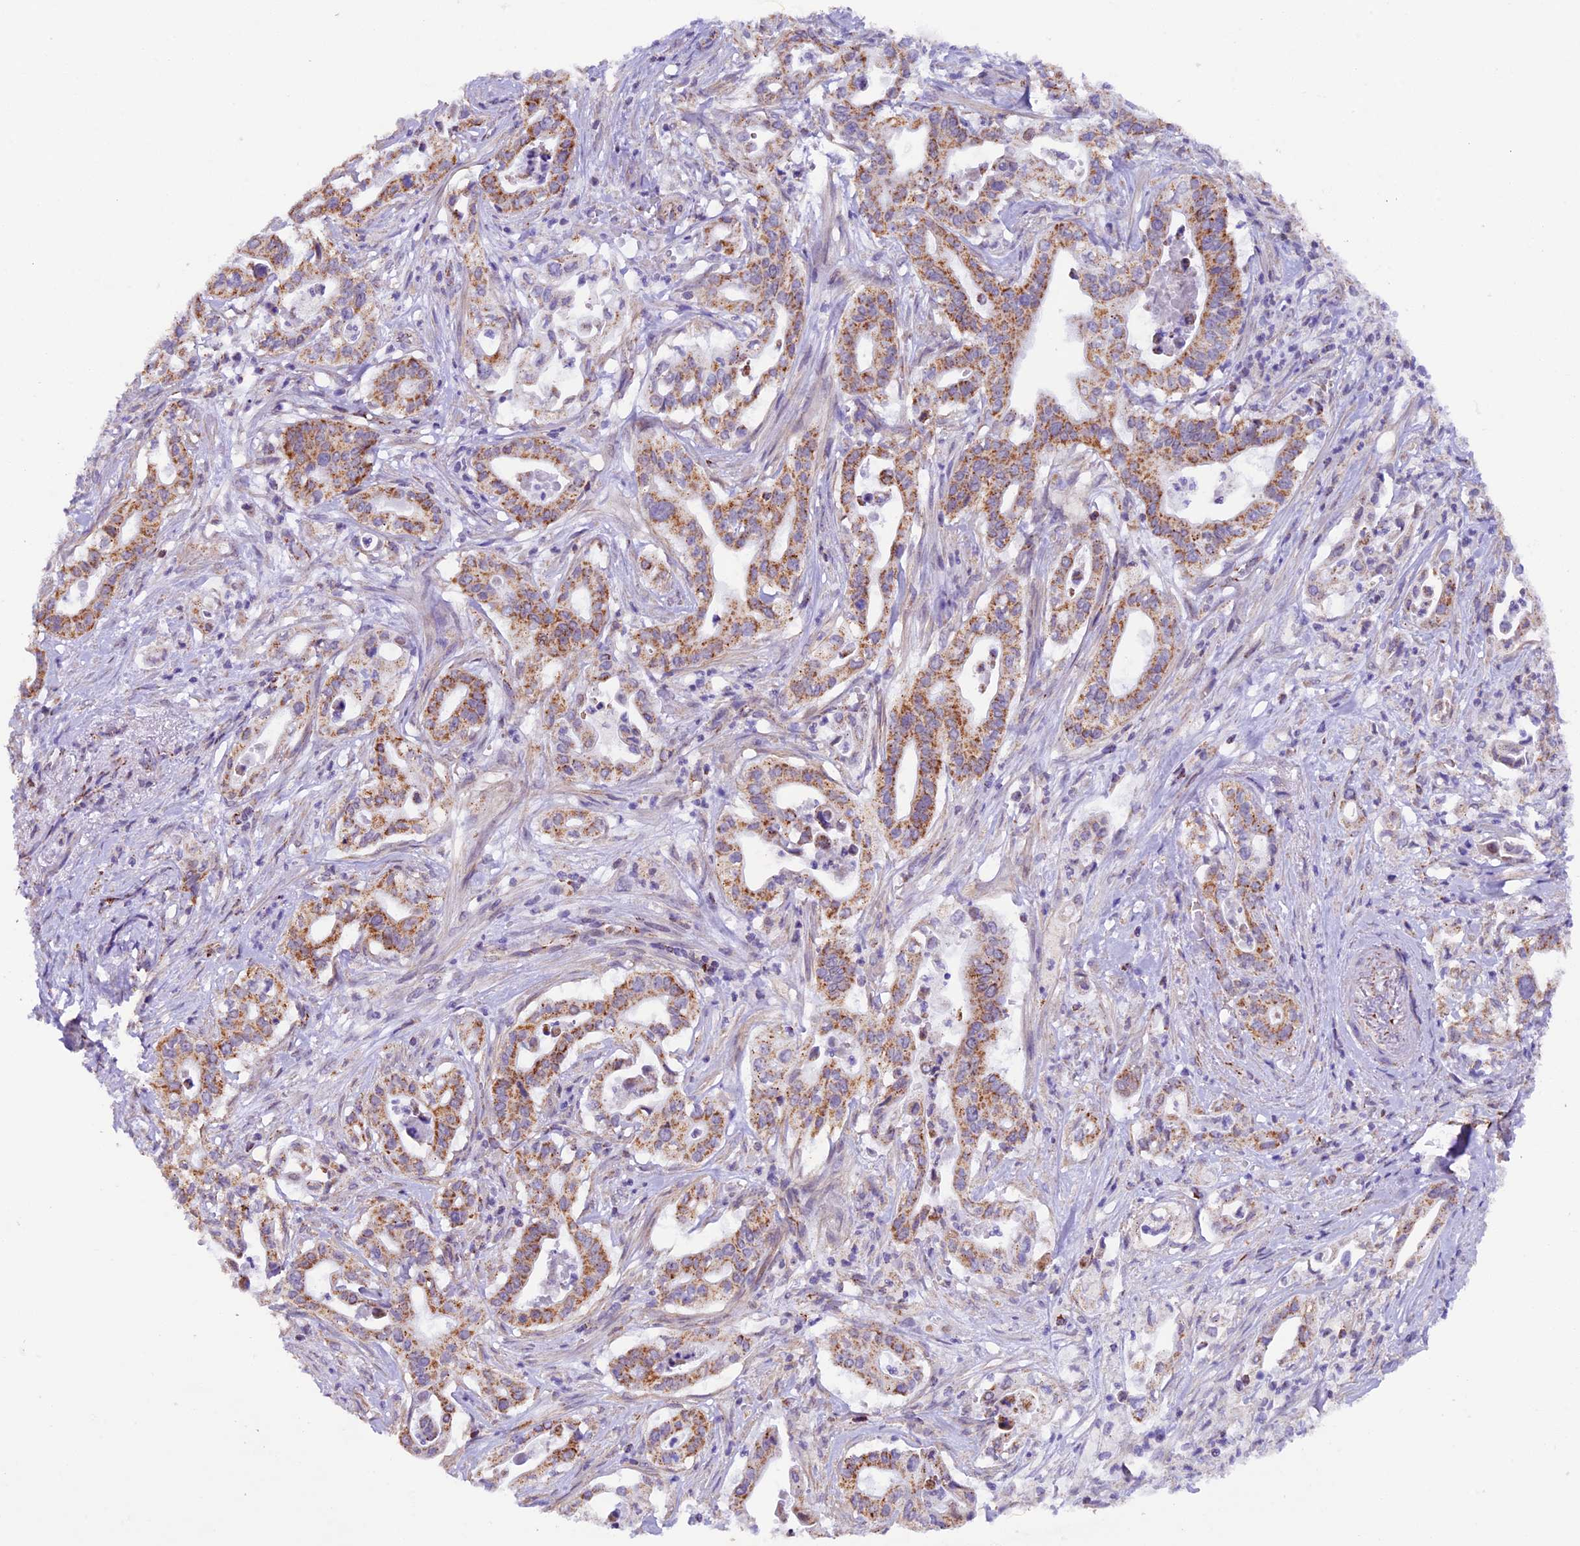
{"staining": {"intensity": "moderate", "quantity": ">75%", "location": "cytoplasmic/membranous"}, "tissue": "pancreatic cancer", "cell_type": "Tumor cells", "image_type": "cancer", "snomed": [{"axis": "morphology", "description": "Adenocarcinoma, NOS"}, {"axis": "topography", "description": "Pancreas"}], "caption": "Immunohistochemistry image of neoplastic tissue: pancreatic adenocarcinoma stained using IHC shows medium levels of moderate protein expression localized specifically in the cytoplasmic/membranous of tumor cells, appearing as a cytoplasmic/membranous brown color.", "gene": "TFAM", "patient": {"sex": "female", "age": 77}}